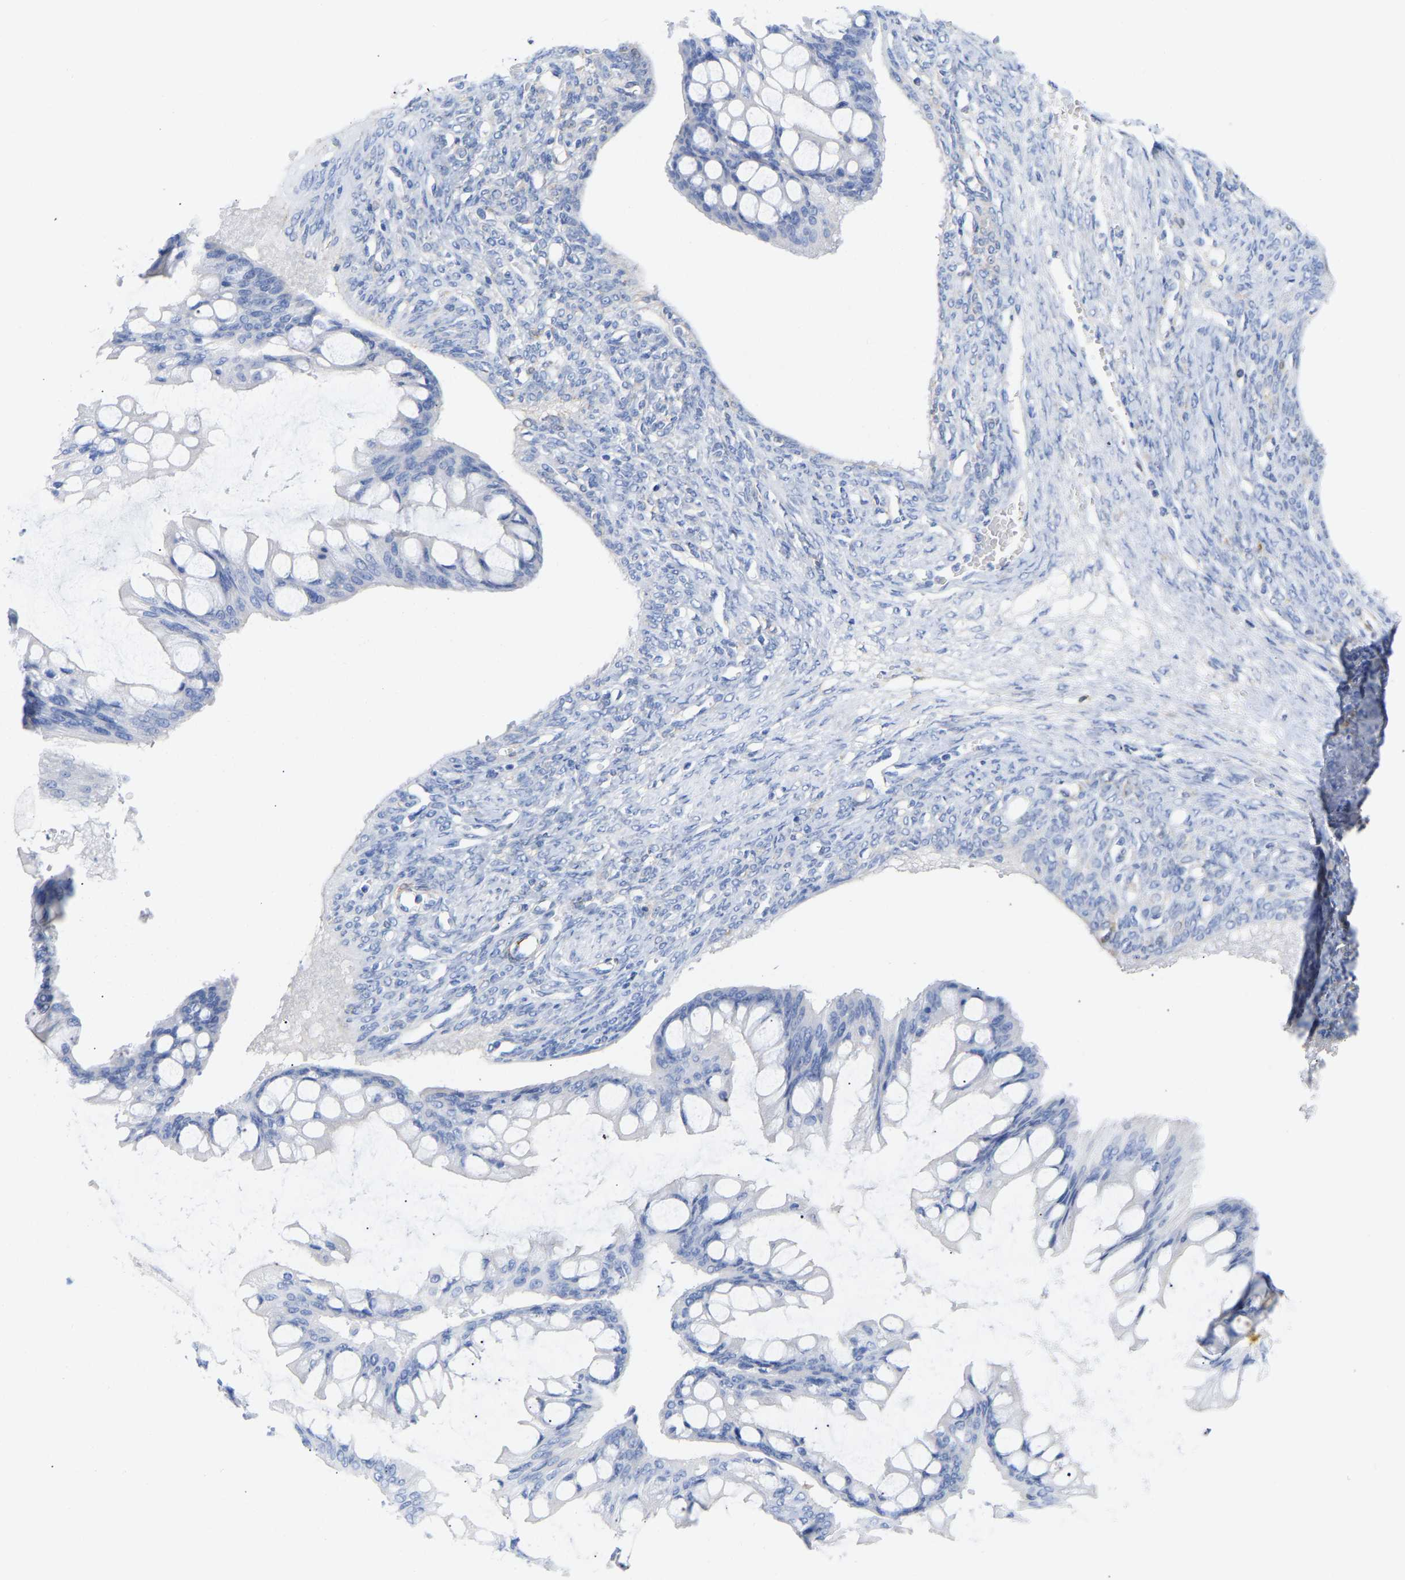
{"staining": {"intensity": "negative", "quantity": "none", "location": "none"}, "tissue": "ovarian cancer", "cell_type": "Tumor cells", "image_type": "cancer", "snomed": [{"axis": "morphology", "description": "Cystadenocarcinoma, mucinous, NOS"}, {"axis": "topography", "description": "Ovary"}], "caption": "IHC histopathology image of neoplastic tissue: human mucinous cystadenocarcinoma (ovarian) stained with DAB (3,3'-diaminobenzidine) reveals no significant protein positivity in tumor cells.", "gene": "AMPH", "patient": {"sex": "female", "age": 73}}